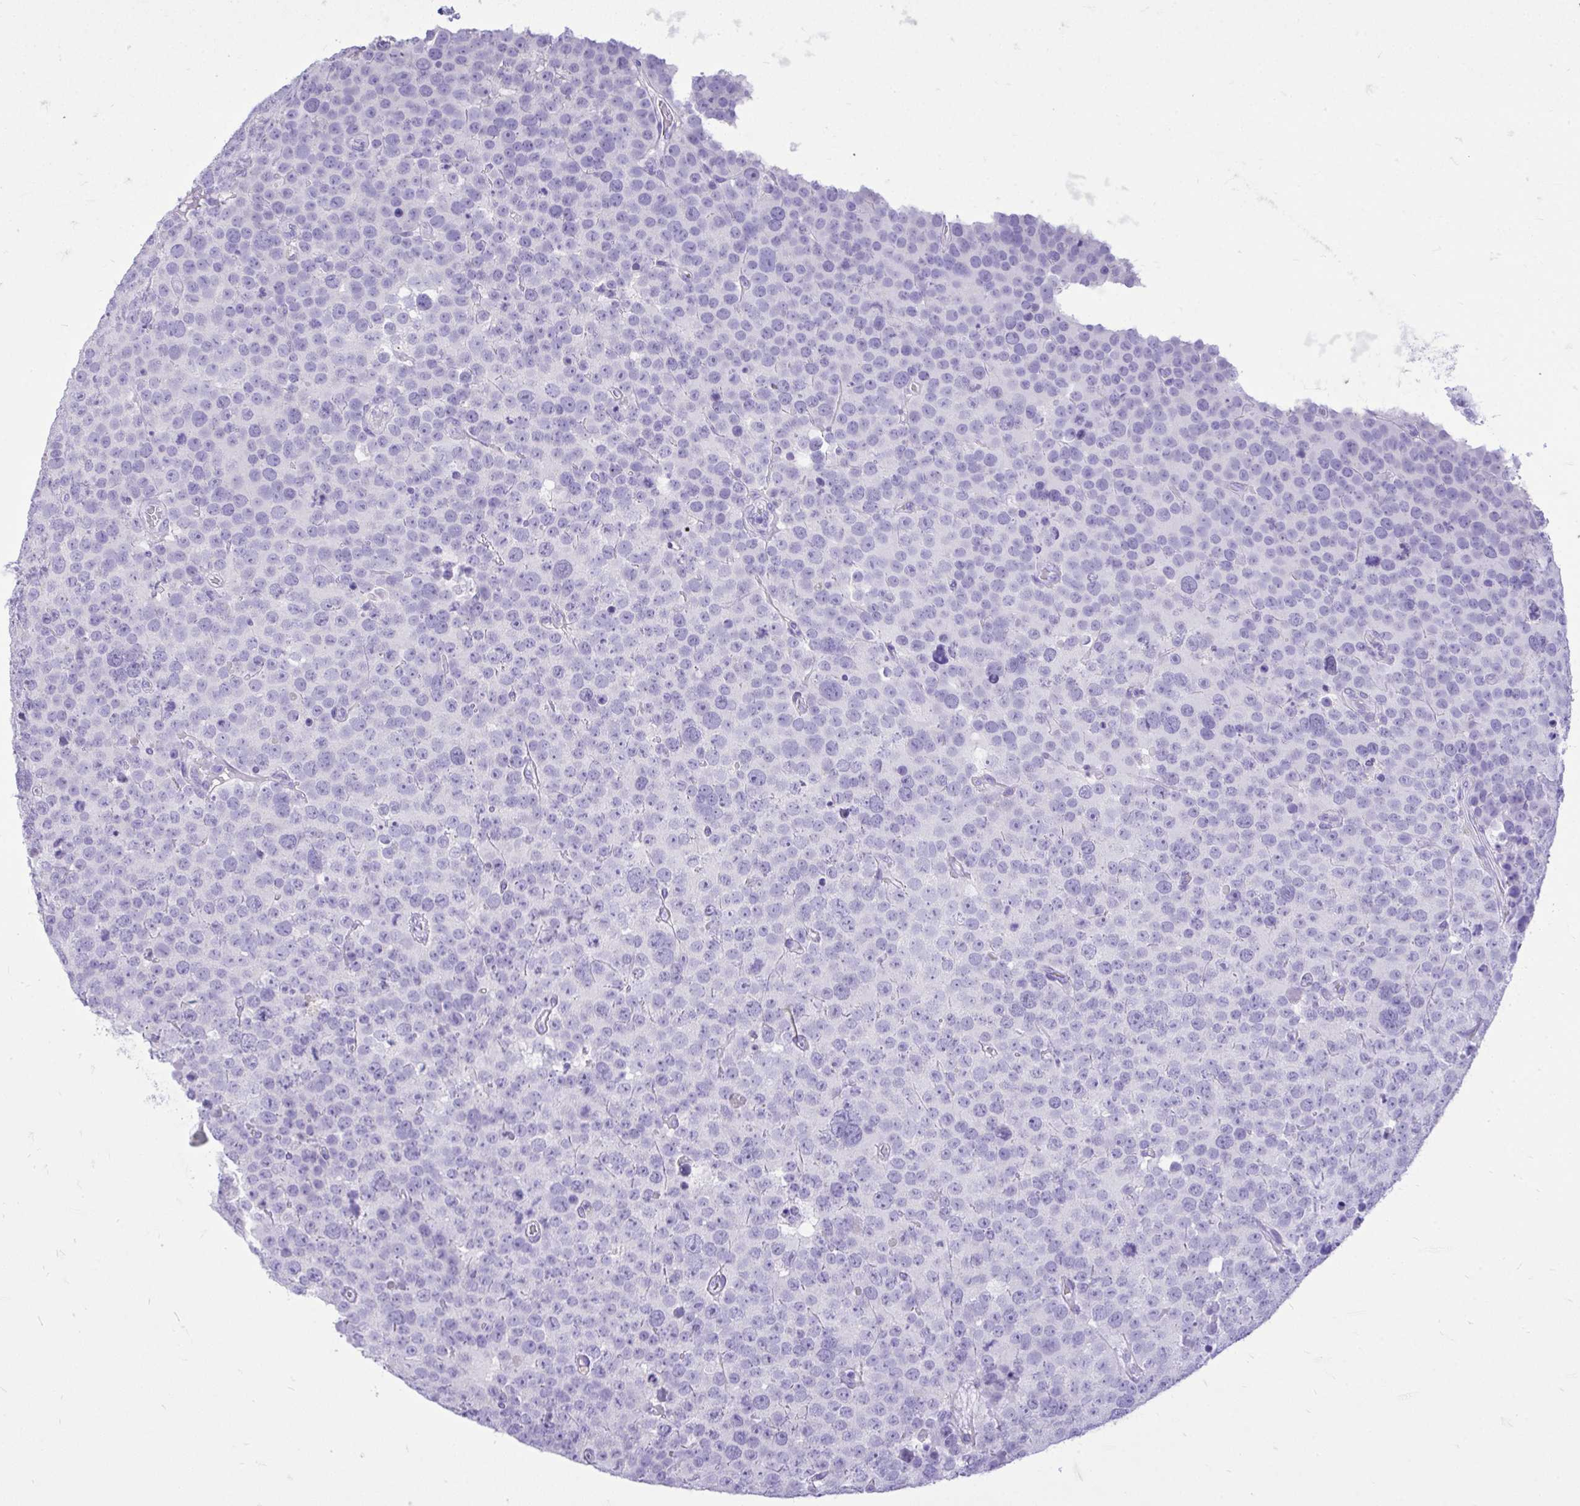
{"staining": {"intensity": "negative", "quantity": "none", "location": "none"}, "tissue": "testis cancer", "cell_type": "Tumor cells", "image_type": "cancer", "snomed": [{"axis": "morphology", "description": "Seminoma, NOS"}, {"axis": "topography", "description": "Testis"}], "caption": "This is an immunohistochemistry (IHC) image of human seminoma (testis). There is no expression in tumor cells.", "gene": "MON1A", "patient": {"sex": "male", "age": 71}}